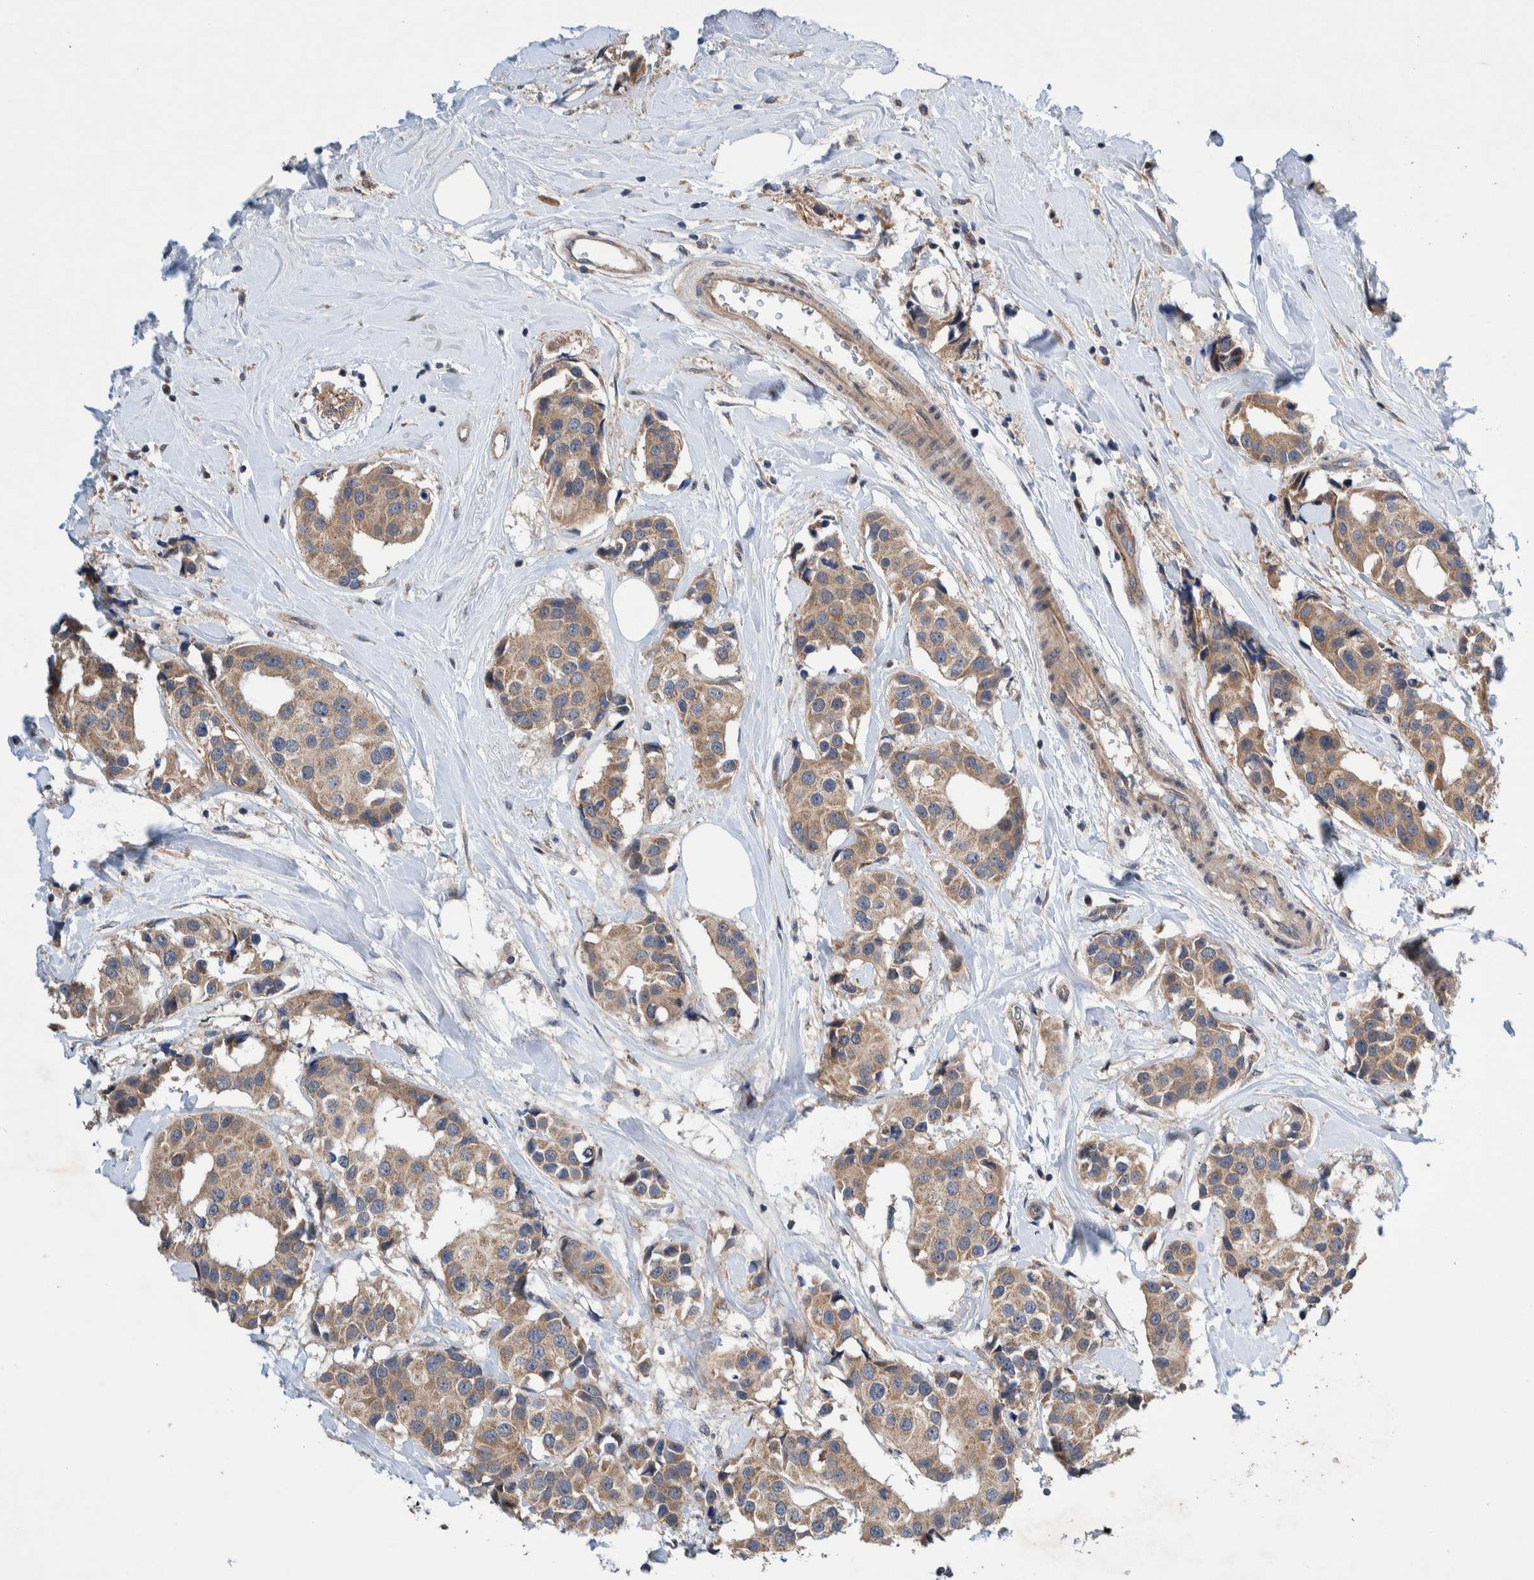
{"staining": {"intensity": "weak", "quantity": ">75%", "location": "cytoplasmic/membranous"}, "tissue": "breast cancer", "cell_type": "Tumor cells", "image_type": "cancer", "snomed": [{"axis": "morphology", "description": "Normal tissue, NOS"}, {"axis": "morphology", "description": "Duct carcinoma"}, {"axis": "topography", "description": "Breast"}], "caption": "Immunohistochemical staining of human breast cancer displays weak cytoplasmic/membranous protein staining in approximately >75% of tumor cells.", "gene": "PIK3R6", "patient": {"sex": "female", "age": 39}}